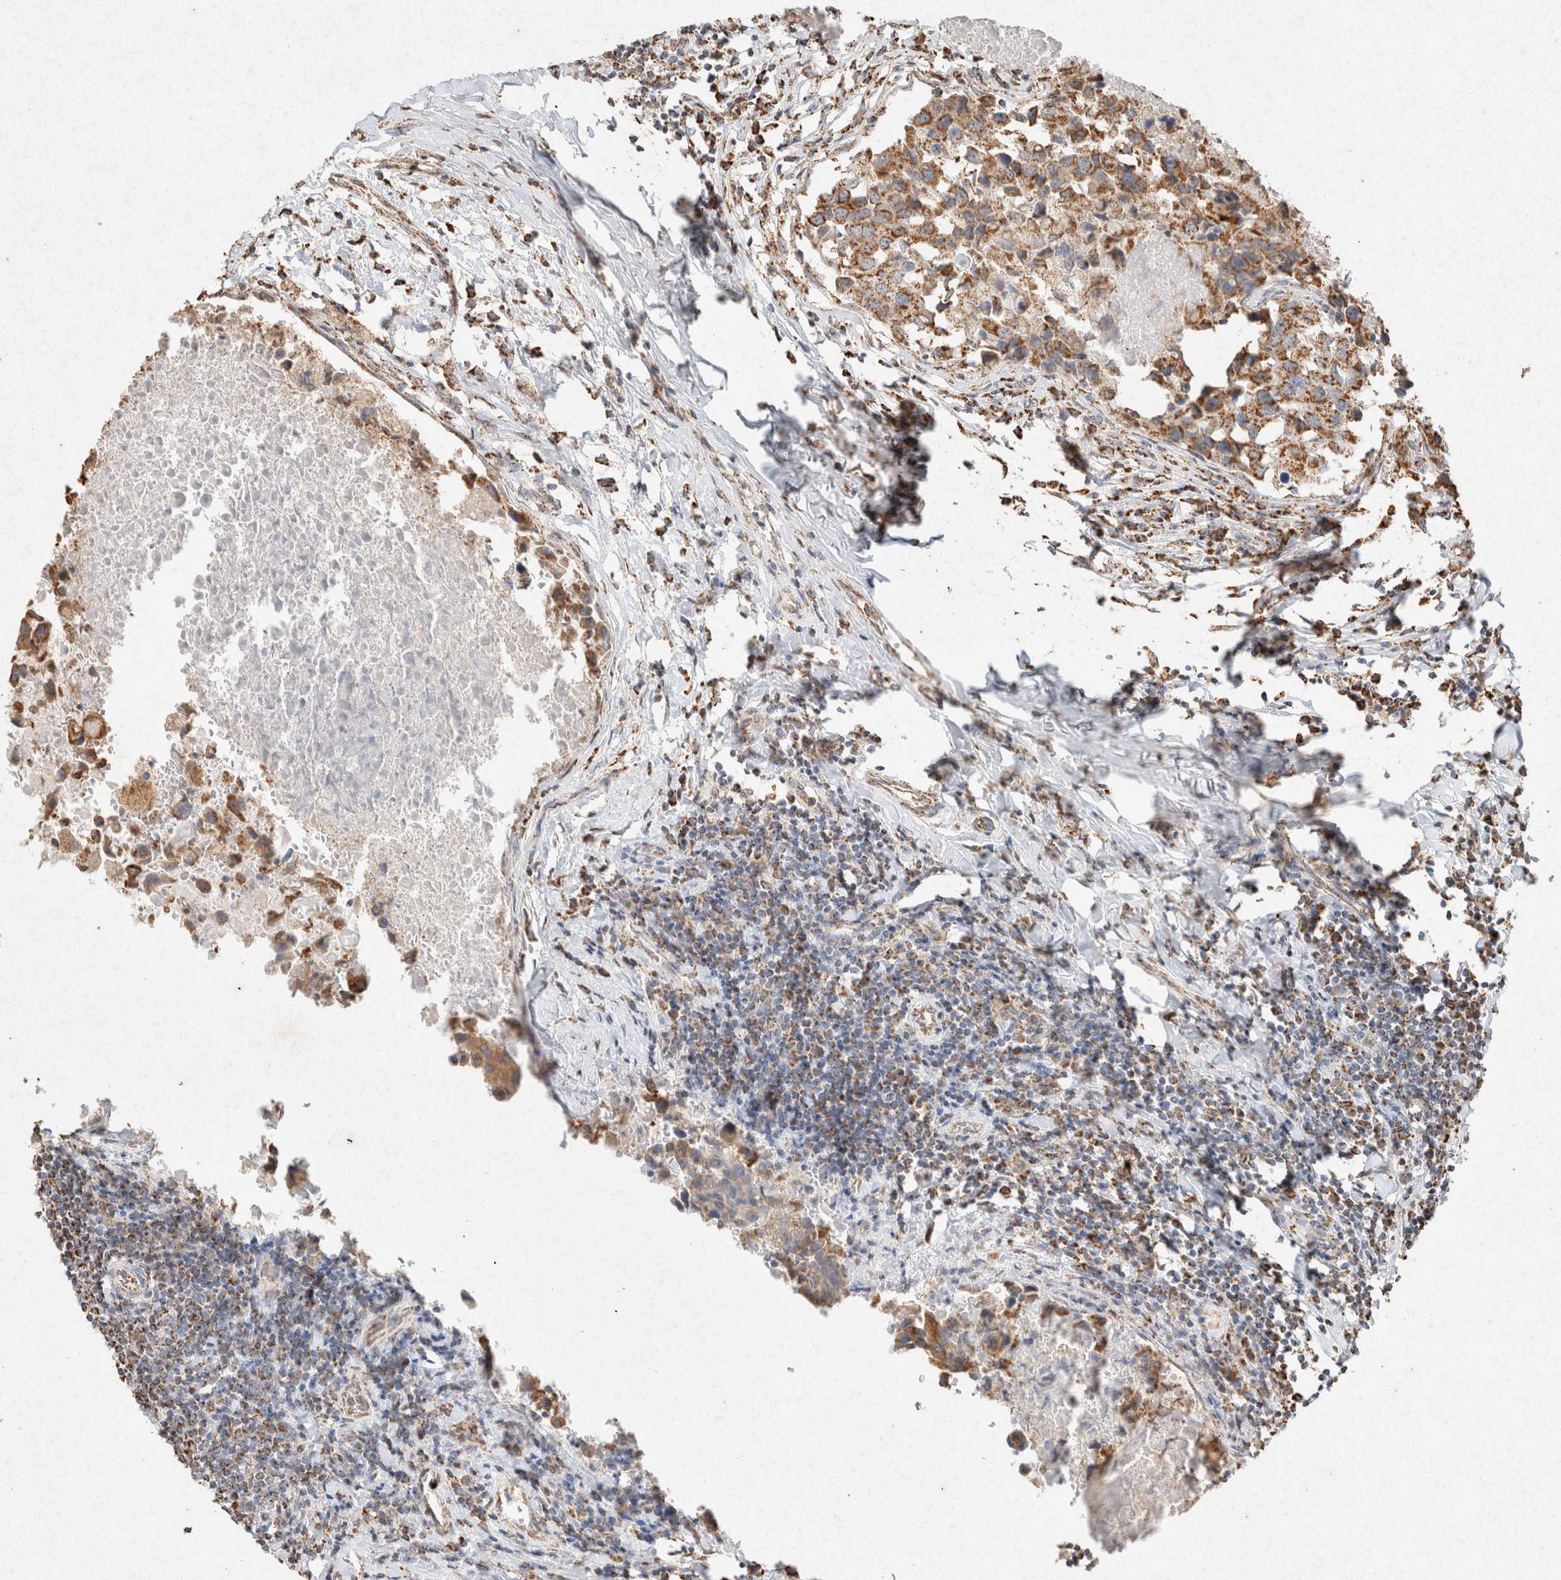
{"staining": {"intensity": "moderate", "quantity": ">75%", "location": "cytoplasmic/membranous"}, "tissue": "breast cancer", "cell_type": "Tumor cells", "image_type": "cancer", "snomed": [{"axis": "morphology", "description": "Duct carcinoma"}, {"axis": "topography", "description": "Breast"}], "caption": "A histopathology image of breast cancer stained for a protein shows moderate cytoplasmic/membranous brown staining in tumor cells.", "gene": "SDC2", "patient": {"sex": "female", "age": 27}}